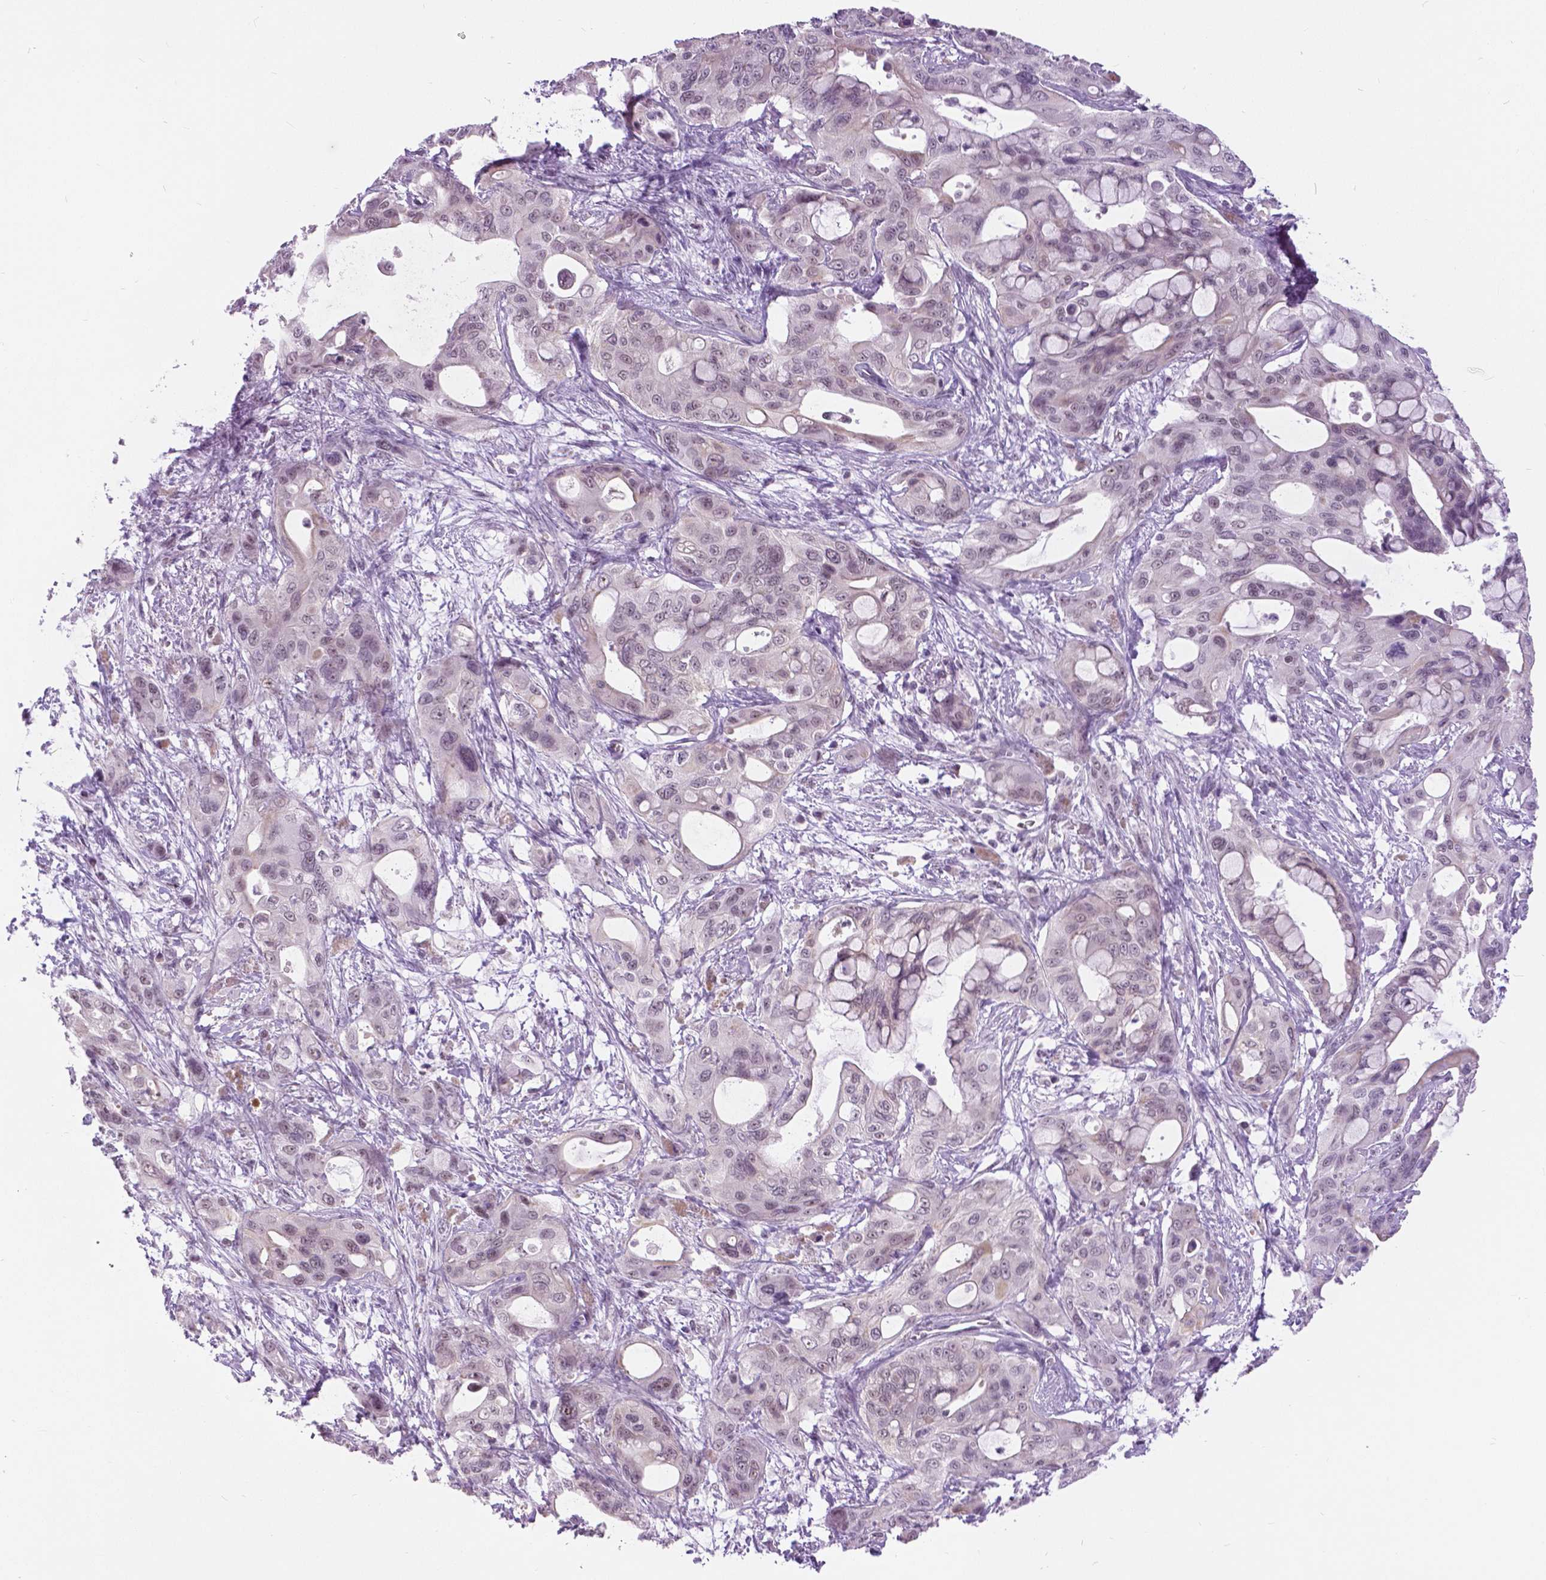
{"staining": {"intensity": "weak", "quantity": "<25%", "location": "nuclear"}, "tissue": "pancreatic cancer", "cell_type": "Tumor cells", "image_type": "cancer", "snomed": [{"axis": "morphology", "description": "Adenocarcinoma, NOS"}, {"axis": "topography", "description": "Pancreas"}], "caption": "High magnification brightfield microscopy of pancreatic adenocarcinoma stained with DAB (3,3'-diaminobenzidine) (brown) and counterstained with hematoxylin (blue): tumor cells show no significant staining.", "gene": "MYOM1", "patient": {"sex": "male", "age": 71}}